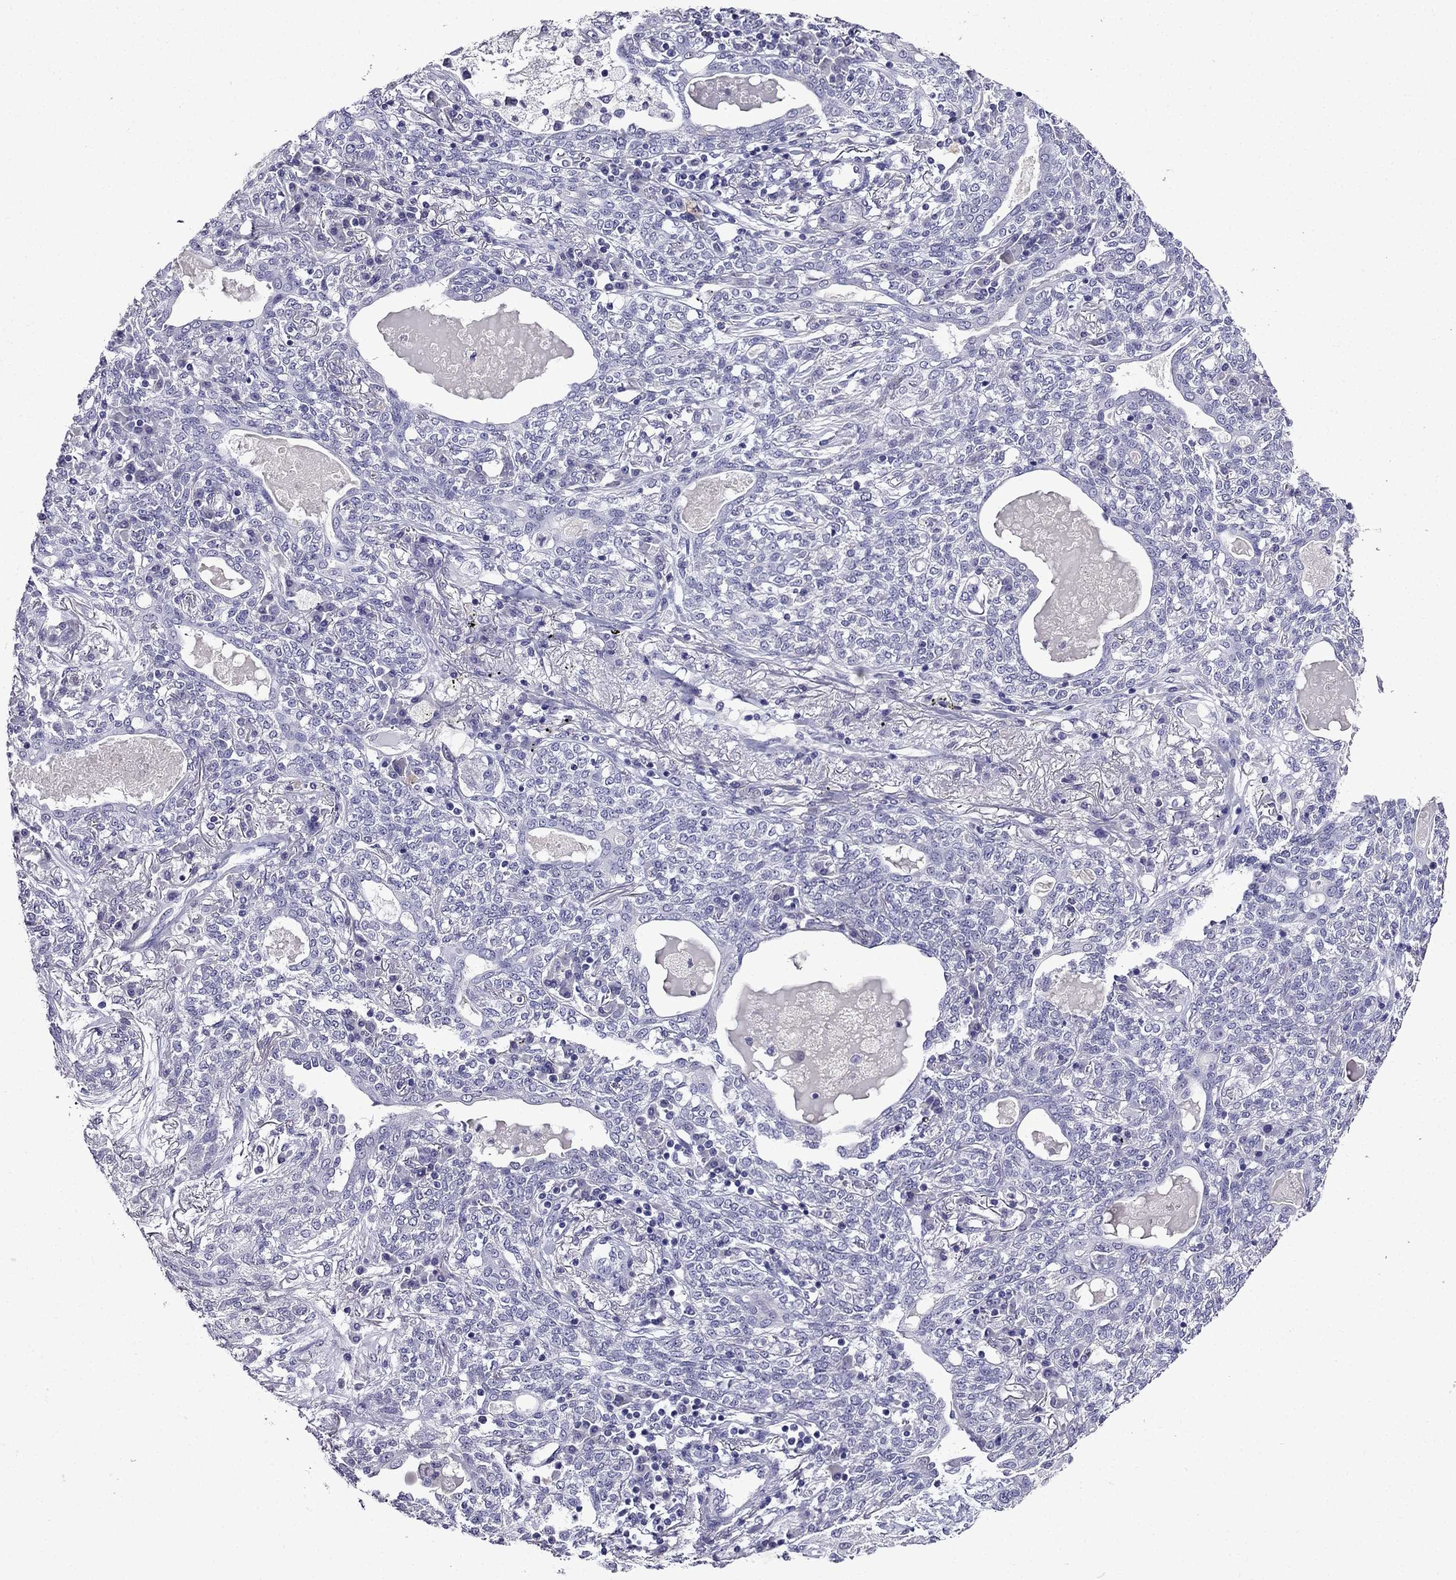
{"staining": {"intensity": "negative", "quantity": "none", "location": "none"}, "tissue": "lung cancer", "cell_type": "Tumor cells", "image_type": "cancer", "snomed": [{"axis": "morphology", "description": "Squamous cell carcinoma, NOS"}, {"axis": "topography", "description": "Lung"}], "caption": "DAB immunohistochemical staining of squamous cell carcinoma (lung) reveals no significant expression in tumor cells. (Immunohistochemistry (ihc), brightfield microscopy, high magnification).", "gene": "DNAH17", "patient": {"sex": "female", "age": 70}}